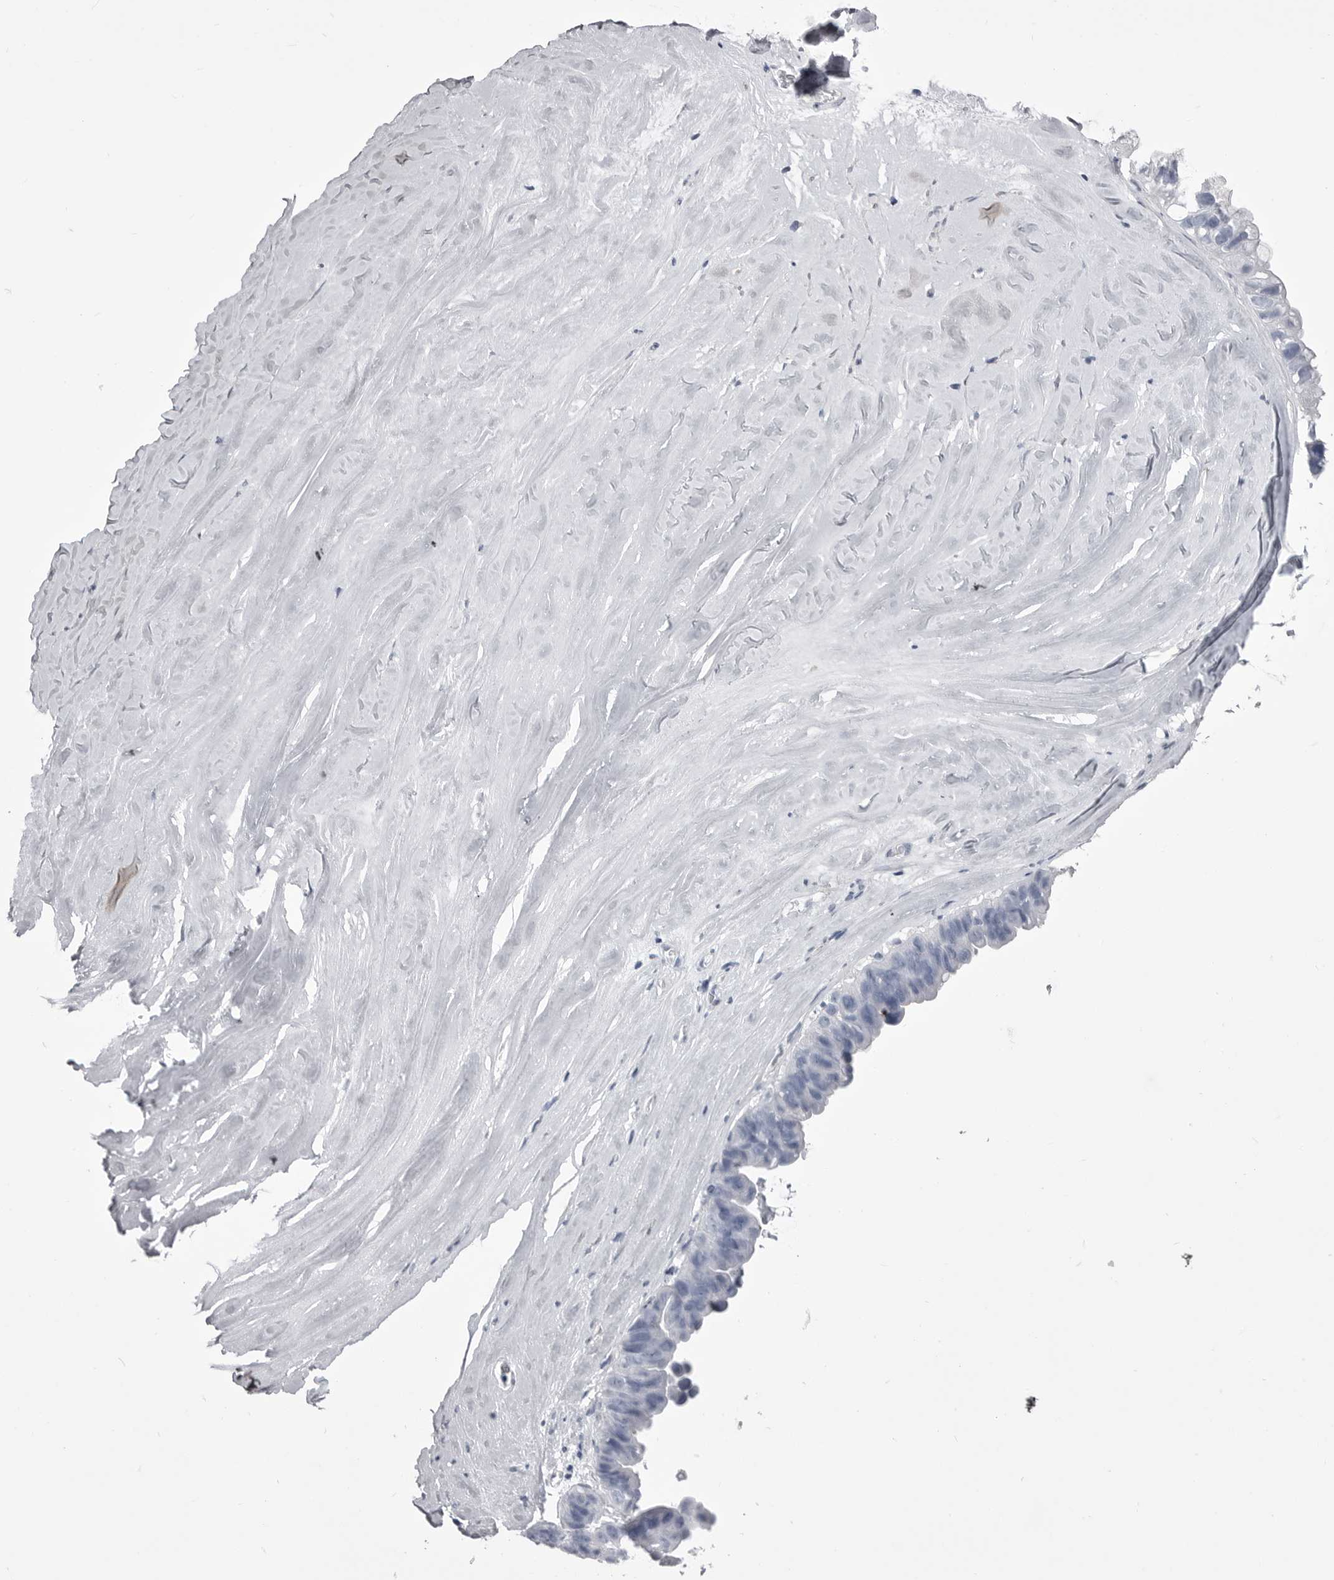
{"staining": {"intensity": "negative", "quantity": "none", "location": "none"}, "tissue": "ovarian cancer", "cell_type": "Tumor cells", "image_type": "cancer", "snomed": [{"axis": "morphology", "description": "Cystadenocarcinoma, mucinous, NOS"}, {"axis": "topography", "description": "Ovary"}], "caption": "Immunohistochemistry image of ovarian cancer (mucinous cystadenocarcinoma) stained for a protein (brown), which exhibits no staining in tumor cells.", "gene": "ANK2", "patient": {"sex": "female", "age": 61}}